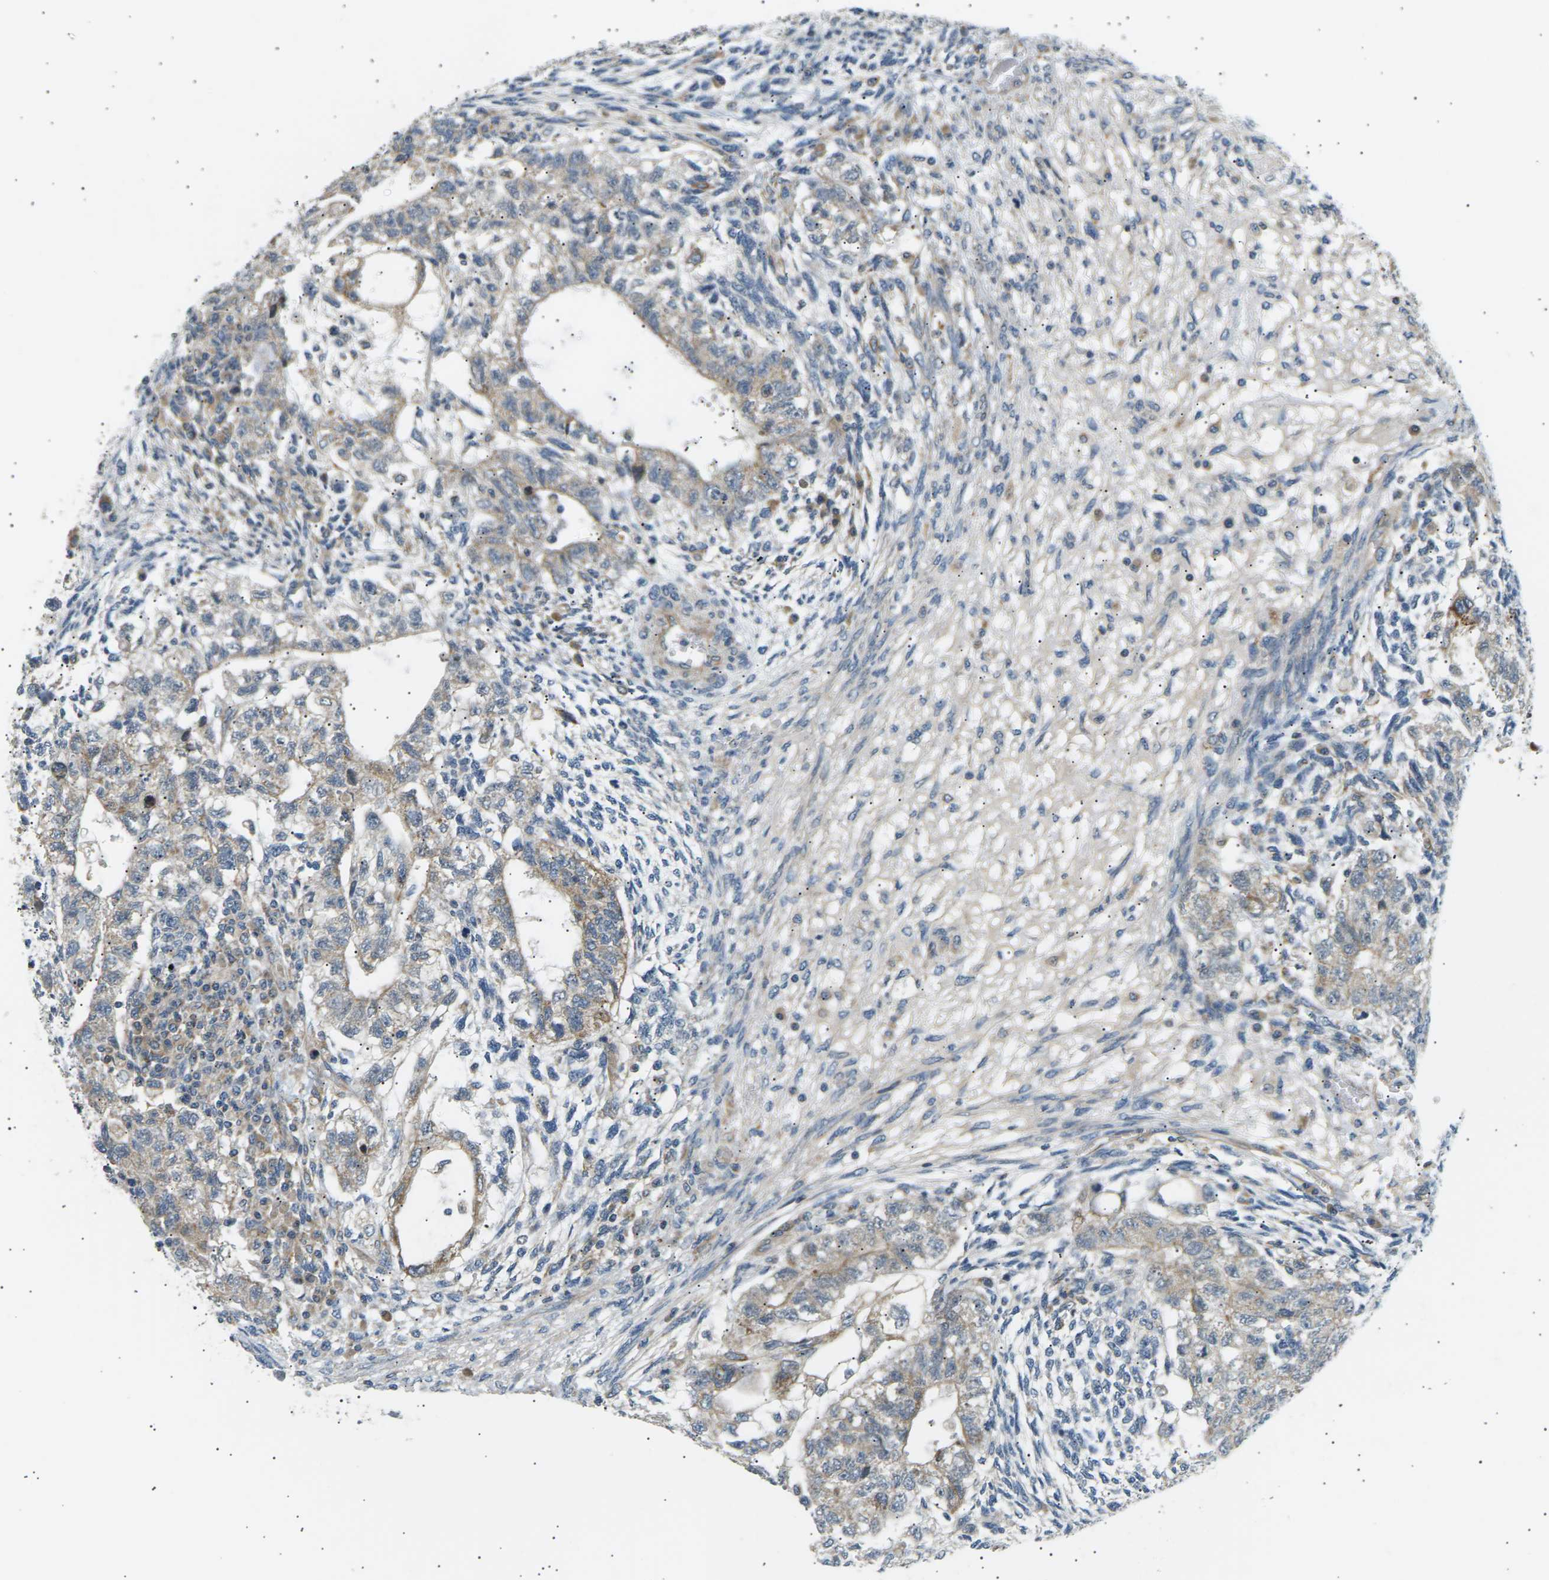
{"staining": {"intensity": "weak", "quantity": ">75%", "location": "cytoplasmic/membranous"}, "tissue": "testis cancer", "cell_type": "Tumor cells", "image_type": "cancer", "snomed": [{"axis": "morphology", "description": "Normal tissue, NOS"}, {"axis": "morphology", "description": "Carcinoma, Embryonal, NOS"}, {"axis": "topography", "description": "Testis"}], "caption": "Protein staining of testis embryonal carcinoma tissue reveals weak cytoplasmic/membranous staining in about >75% of tumor cells.", "gene": "TBC1D8", "patient": {"sex": "male", "age": 36}}